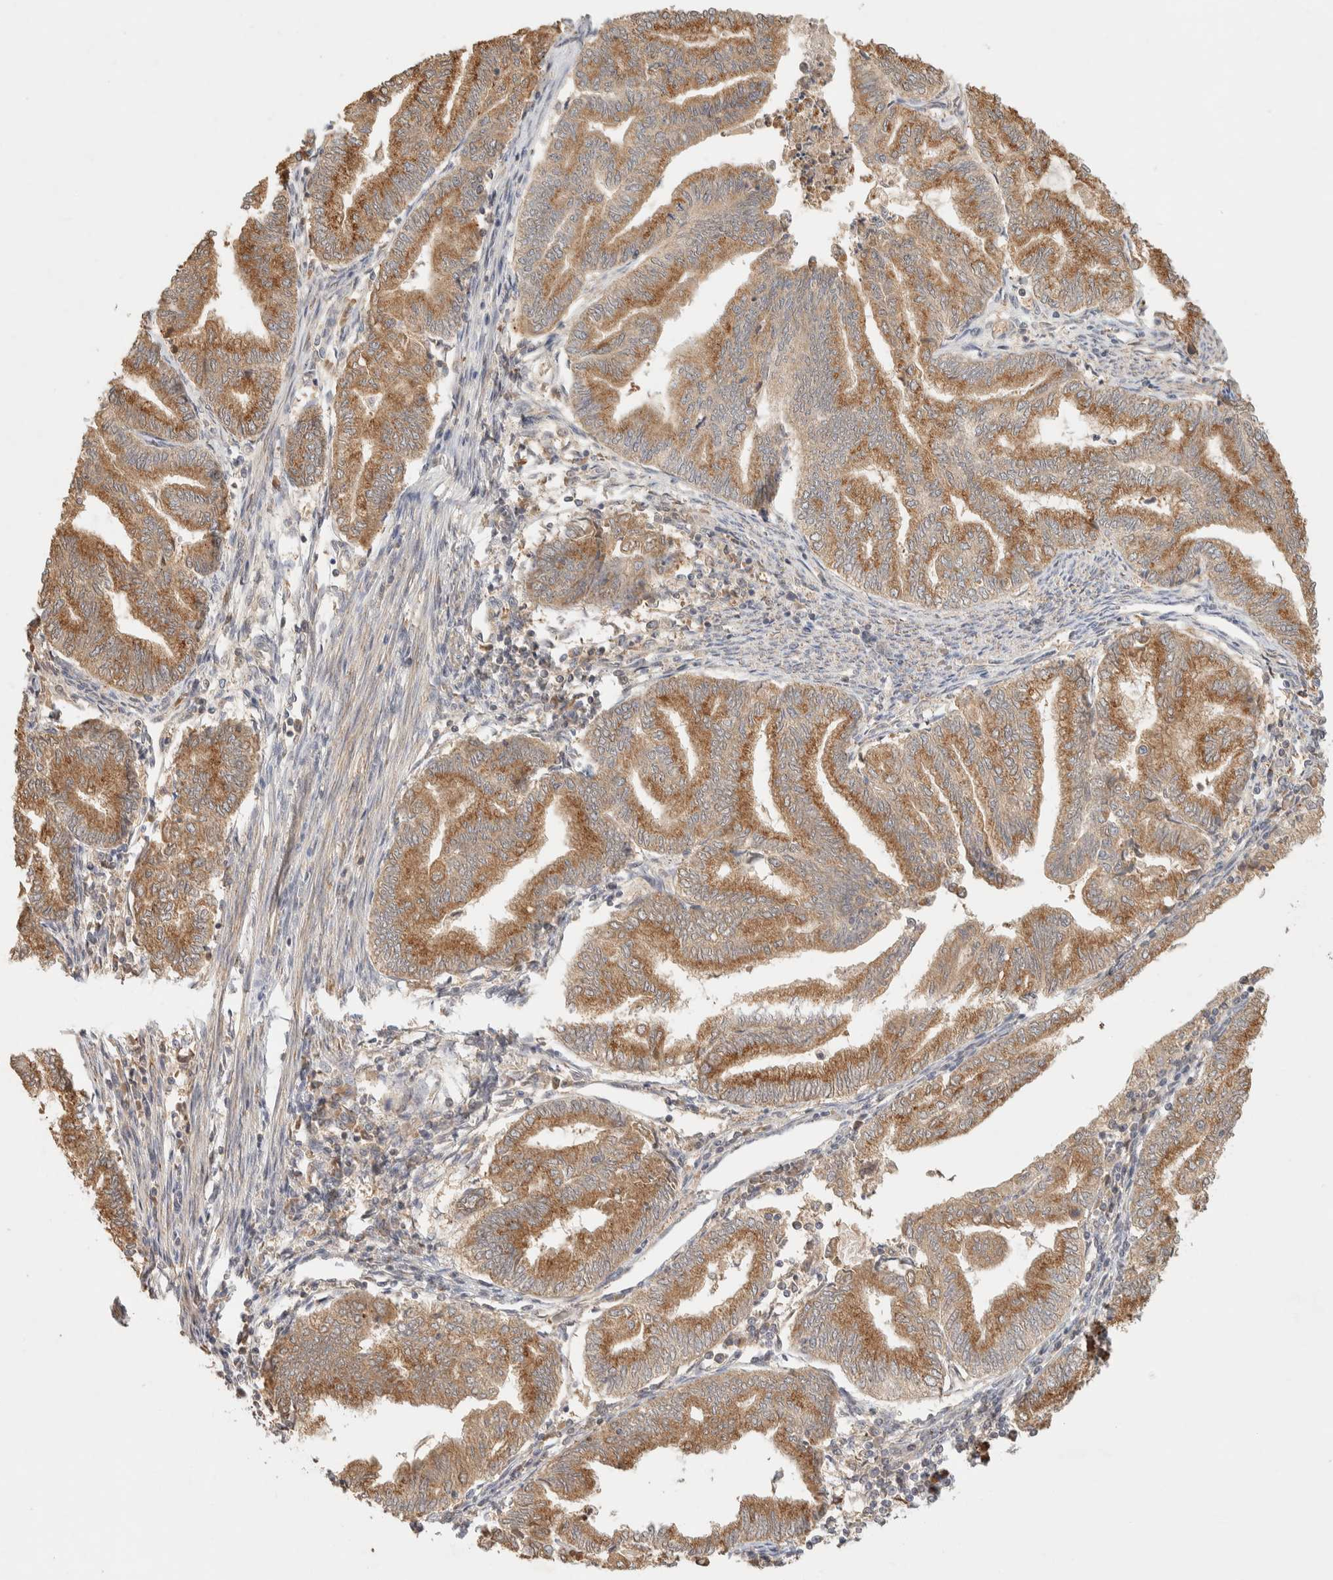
{"staining": {"intensity": "moderate", "quantity": ">75%", "location": "cytoplasmic/membranous"}, "tissue": "endometrial cancer", "cell_type": "Tumor cells", "image_type": "cancer", "snomed": [{"axis": "morphology", "description": "Adenocarcinoma, NOS"}, {"axis": "topography", "description": "Endometrium"}], "caption": "Immunohistochemical staining of human adenocarcinoma (endometrial) displays medium levels of moderate cytoplasmic/membranous staining in approximately >75% of tumor cells.", "gene": "TTI2", "patient": {"sex": "female", "age": 79}}